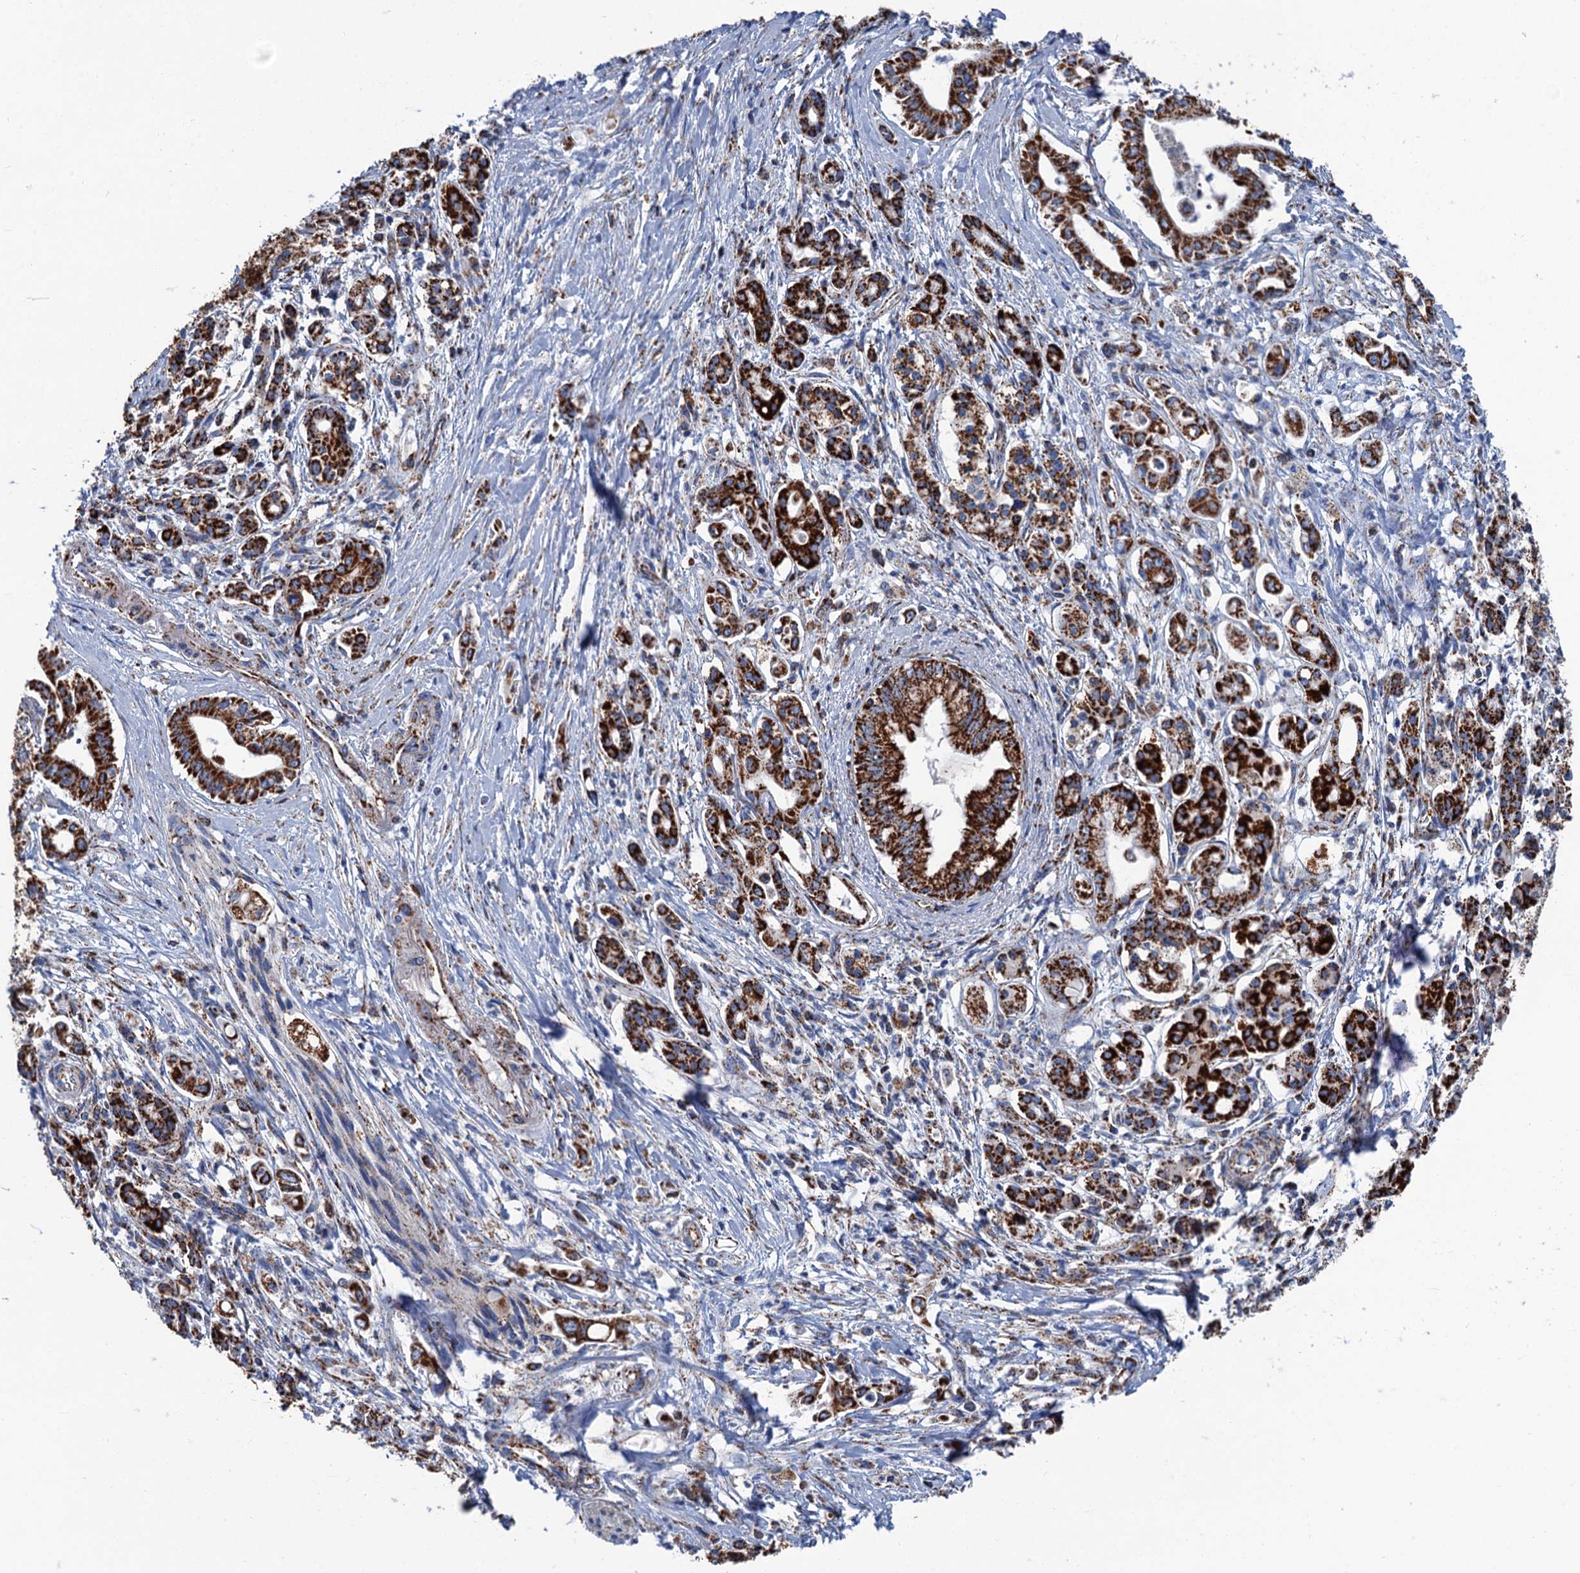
{"staining": {"intensity": "strong", "quantity": ">75%", "location": "cytoplasmic/membranous"}, "tissue": "pancreatic cancer", "cell_type": "Tumor cells", "image_type": "cancer", "snomed": [{"axis": "morphology", "description": "Adenocarcinoma, NOS"}, {"axis": "topography", "description": "Pancreas"}], "caption": "Pancreatic cancer (adenocarcinoma) was stained to show a protein in brown. There is high levels of strong cytoplasmic/membranous staining in about >75% of tumor cells. Nuclei are stained in blue.", "gene": "IVD", "patient": {"sex": "female", "age": 66}}